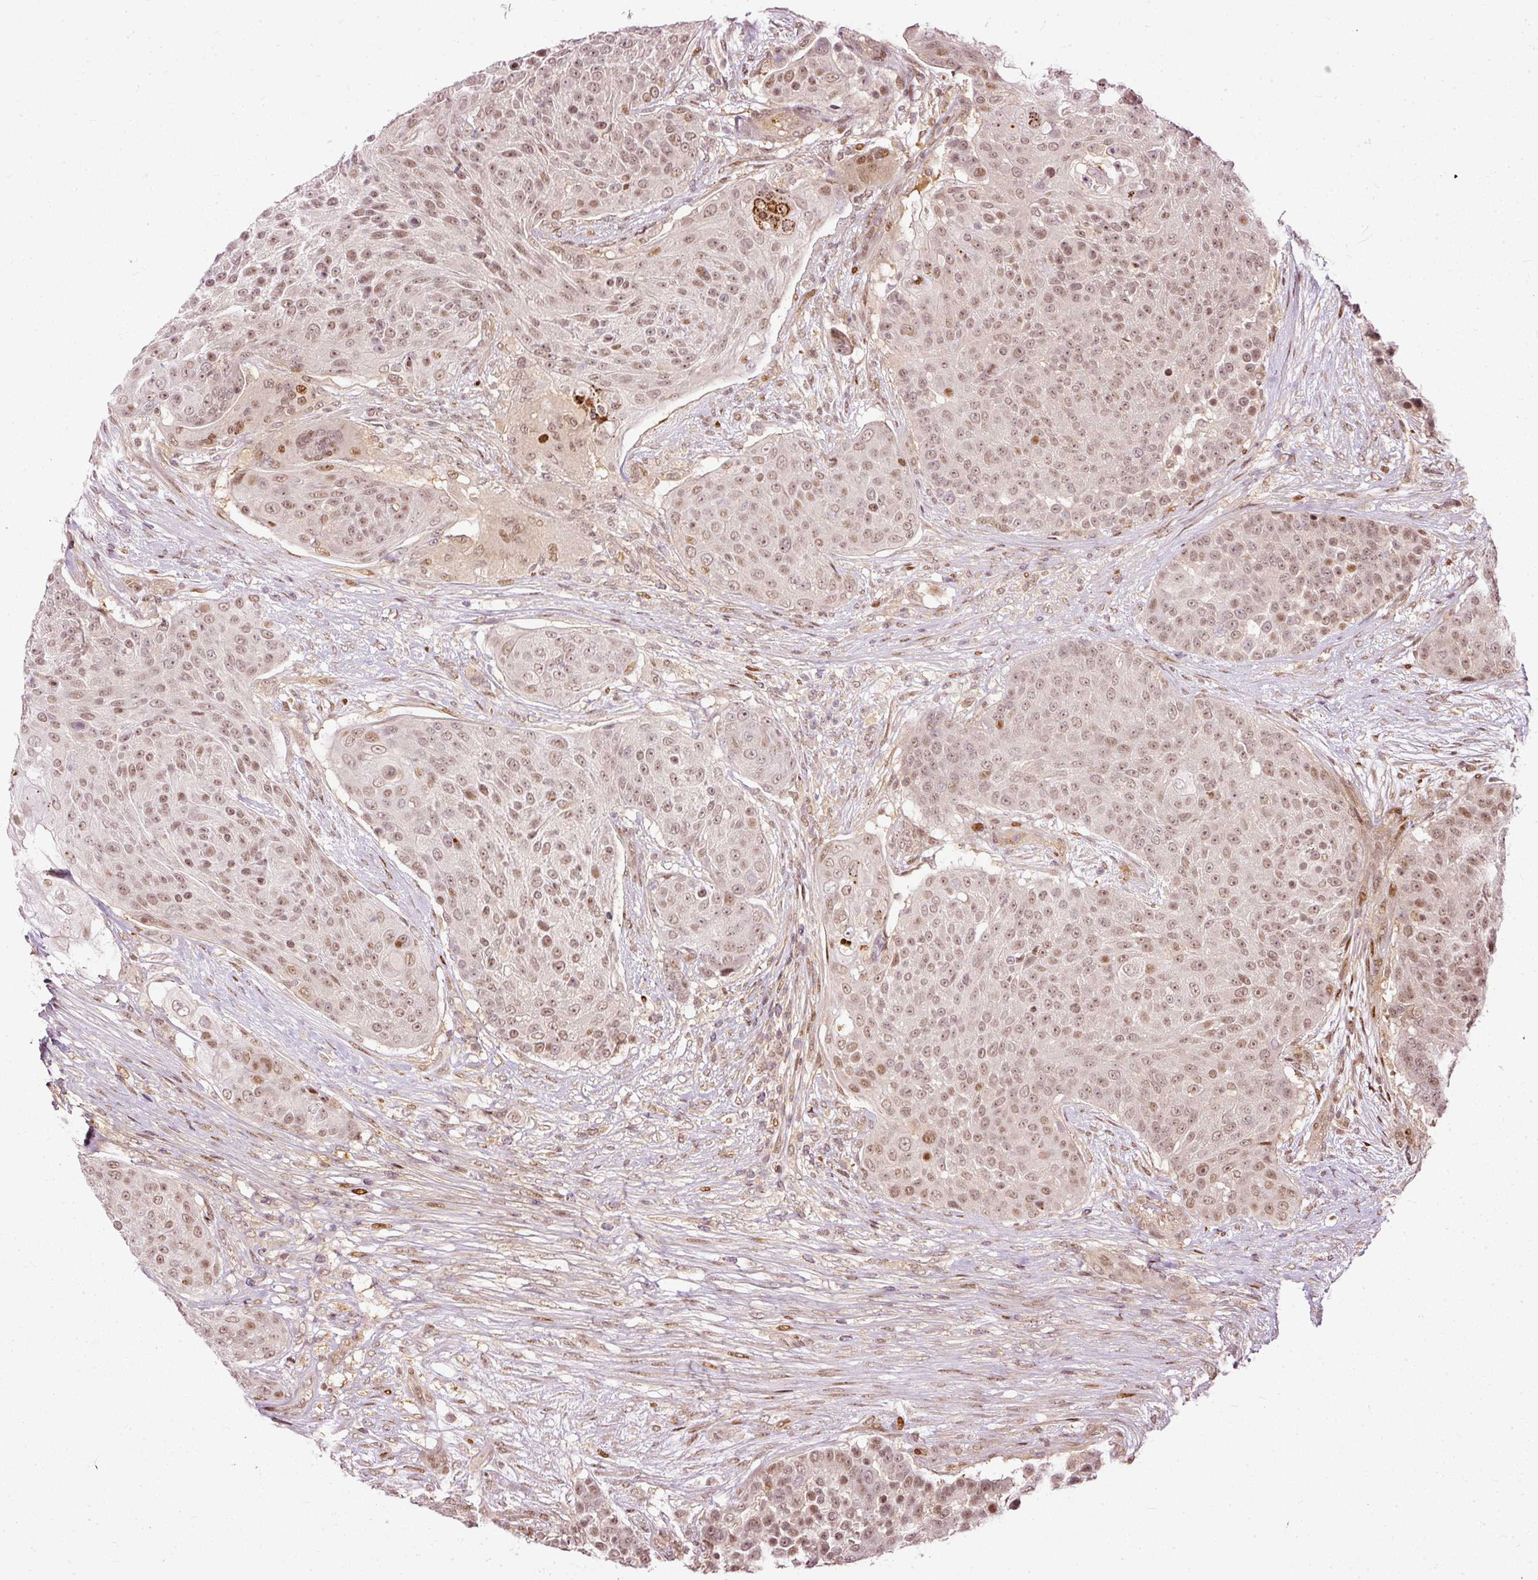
{"staining": {"intensity": "moderate", "quantity": ">75%", "location": "nuclear"}, "tissue": "urothelial cancer", "cell_type": "Tumor cells", "image_type": "cancer", "snomed": [{"axis": "morphology", "description": "Urothelial carcinoma, High grade"}, {"axis": "topography", "description": "Urinary bladder"}], "caption": "Immunohistochemistry (IHC) (DAB) staining of human urothelial carcinoma (high-grade) shows moderate nuclear protein expression in approximately >75% of tumor cells.", "gene": "ZNF778", "patient": {"sex": "female", "age": 63}}